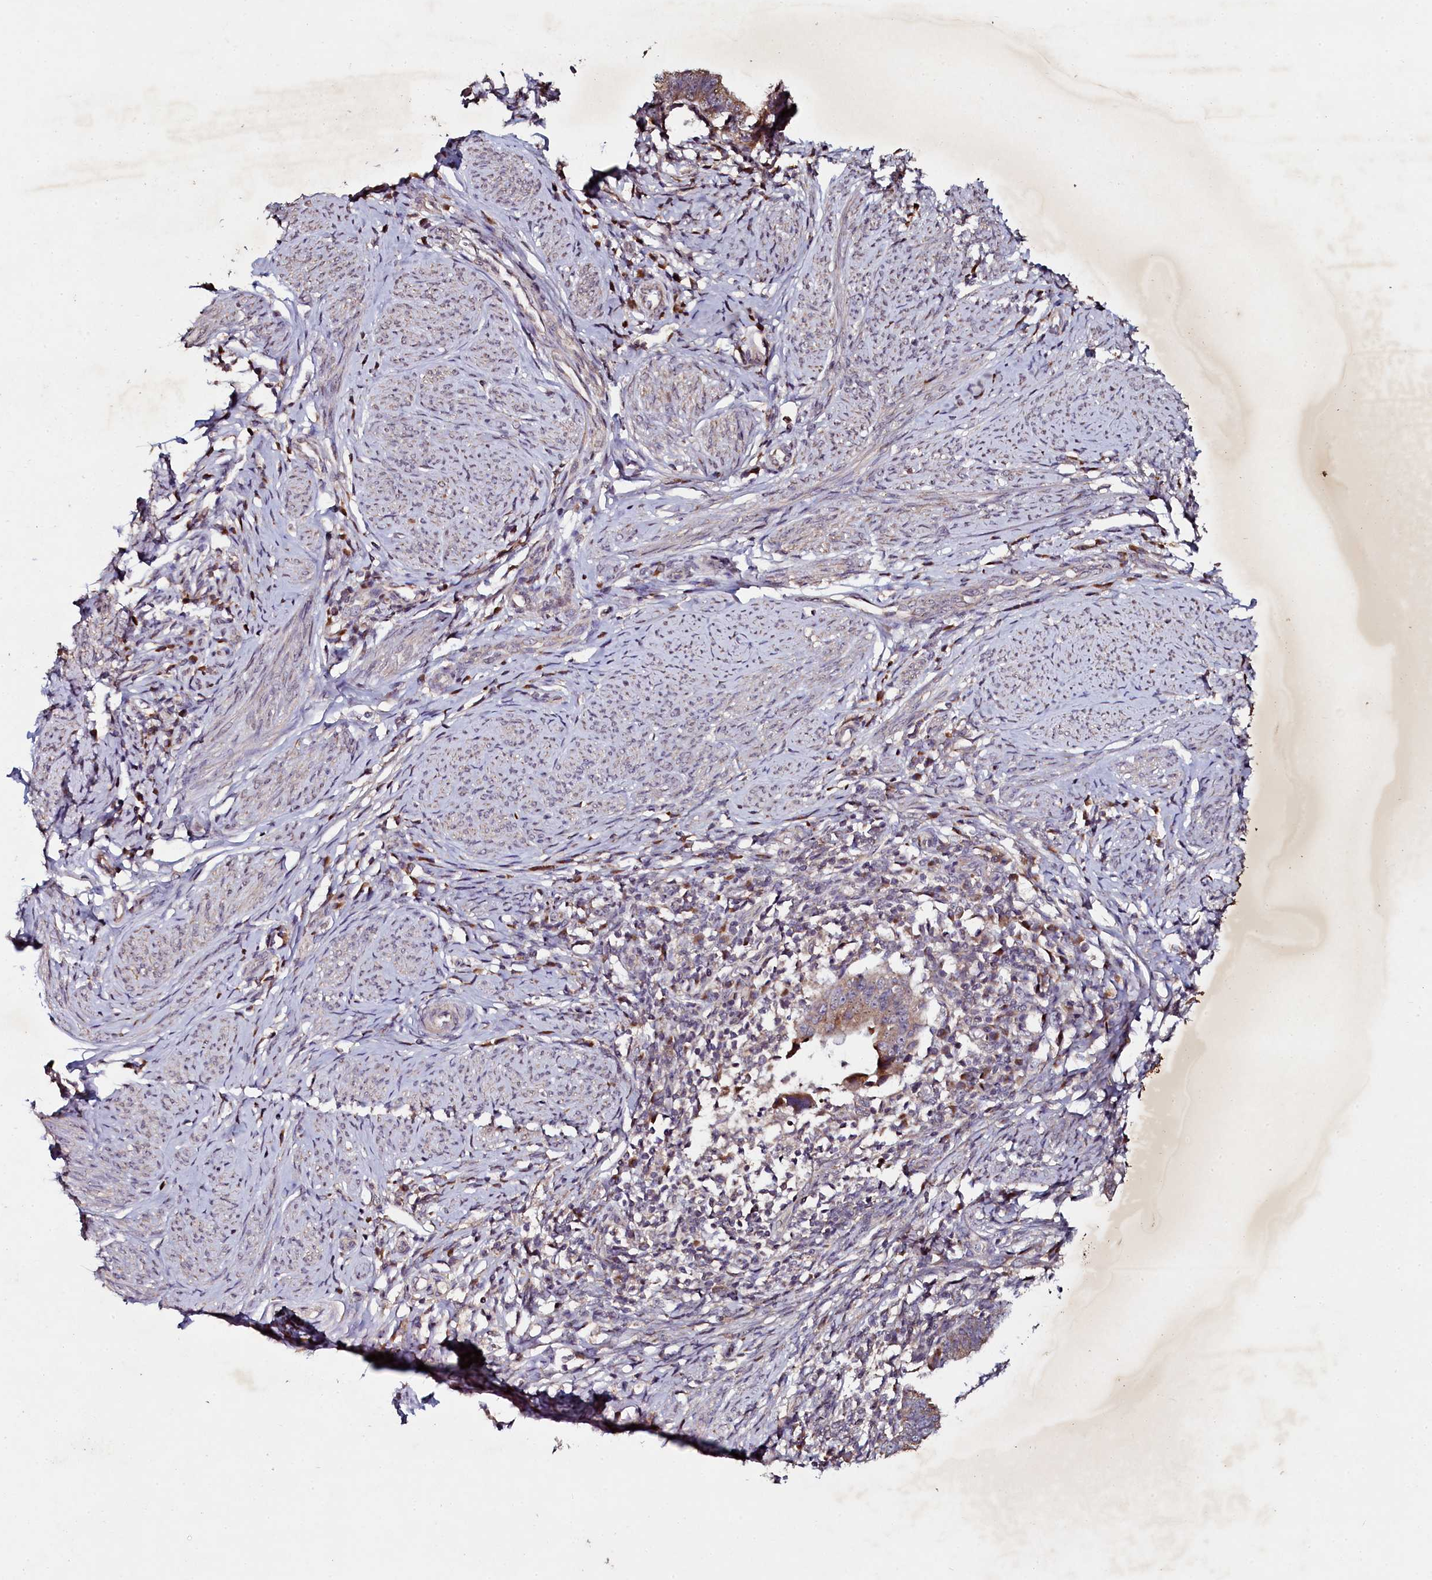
{"staining": {"intensity": "moderate", "quantity": ">75%", "location": "cytoplasmic/membranous"}, "tissue": "cervical cancer", "cell_type": "Tumor cells", "image_type": "cancer", "snomed": [{"axis": "morphology", "description": "Adenocarcinoma, NOS"}, {"axis": "topography", "description": "Cervix"}], "caption": "Adenocarcinoma (cervical) was stained to show a protein in brown. There is medium levels of moderate cytoplasmic/membranous positivity in approximately >75% of tumor cells. Using DAB (3,3'-diaminobenzidine) (brown) and hematoxylin (blue) stains, captured at high magnification using brightfield microscopy.", "gene": "SEC24C", "patient": {"sex": "female", "age": 36}}